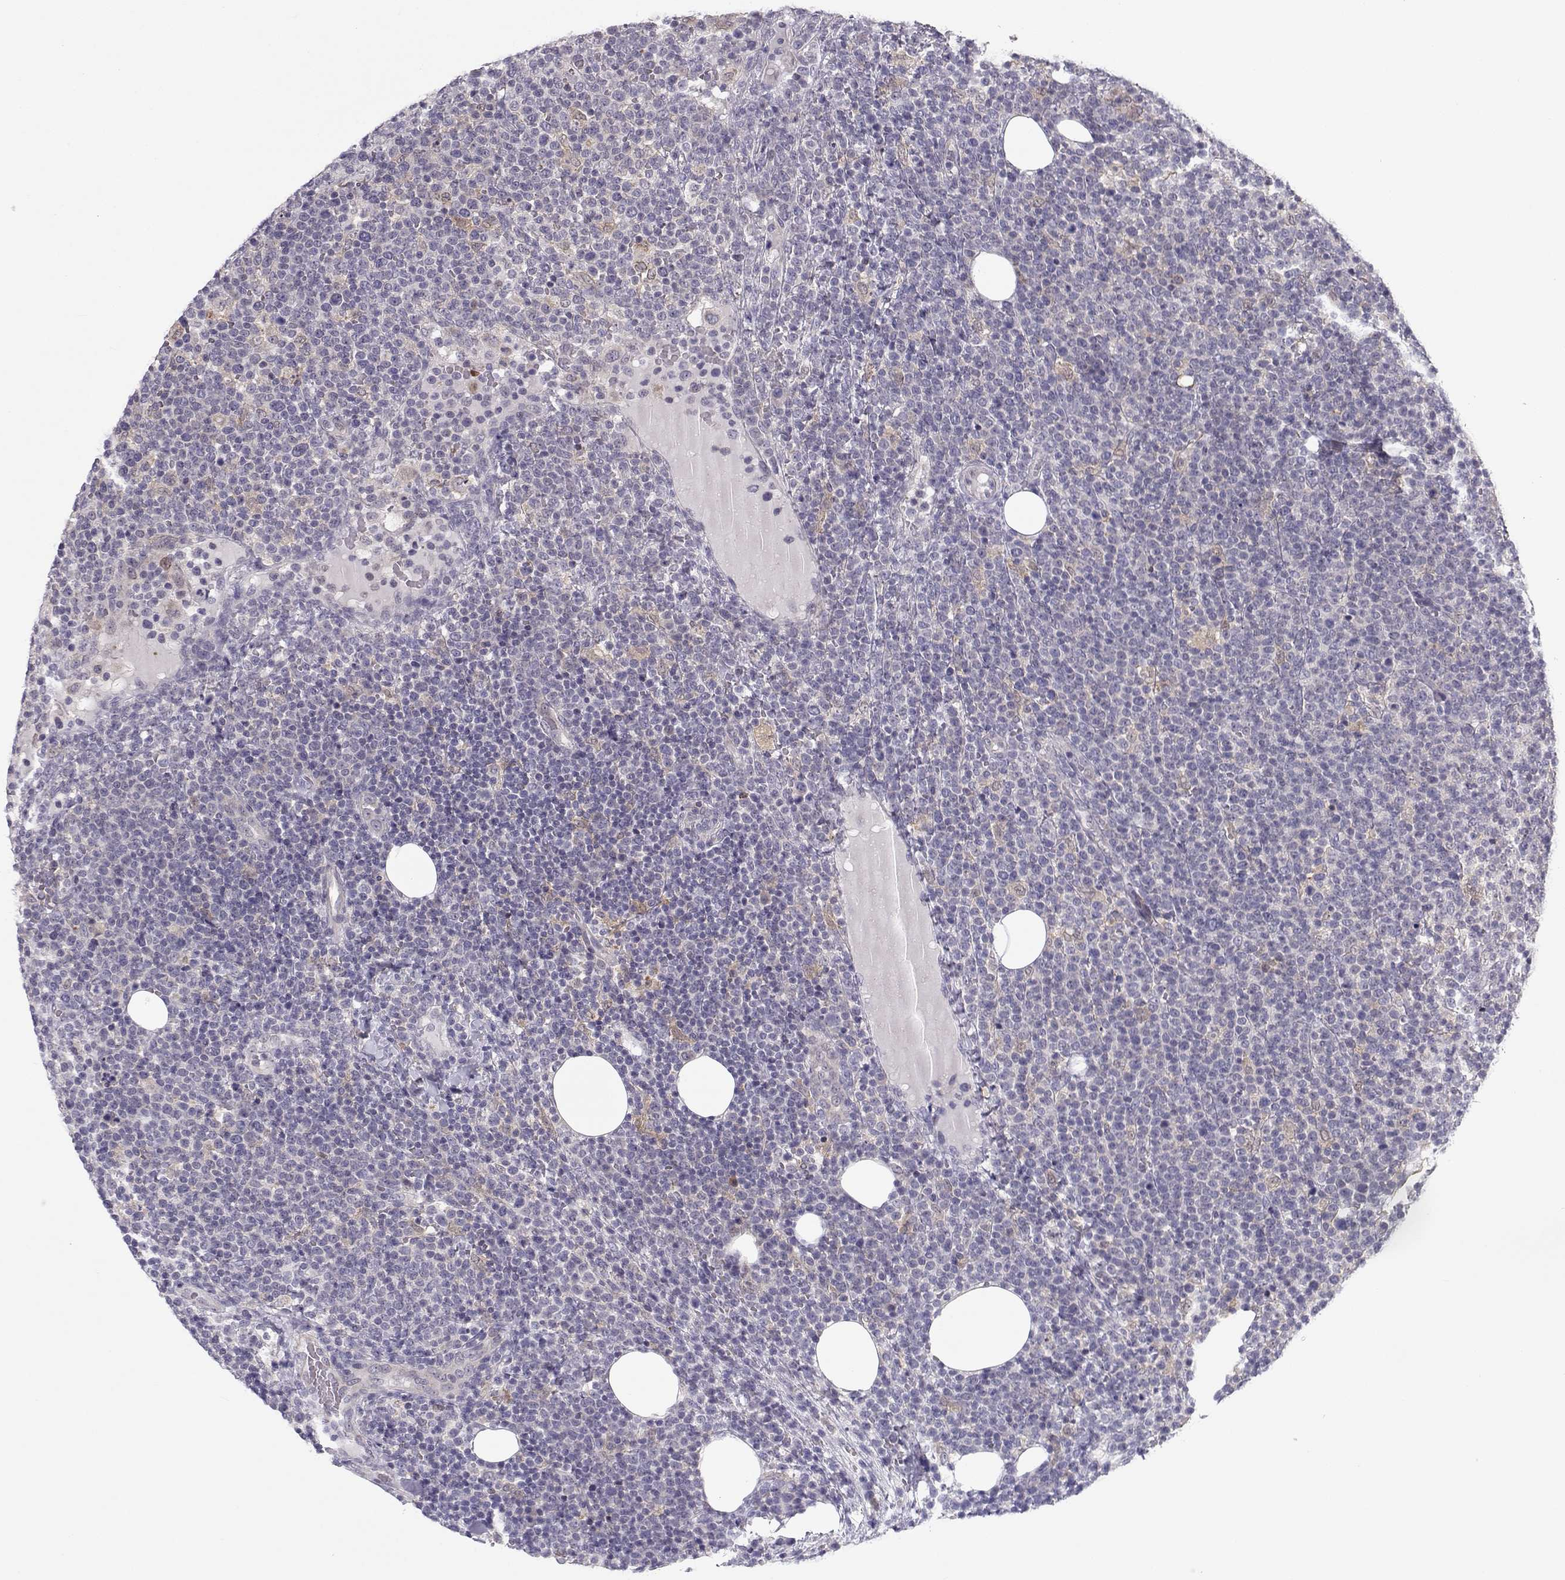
{"staining": {"intensity": "negative", "quantity": "none", "location": "none"}, "tissue": "lymphoma", "cell_type": "Tumor cells", "image_type": "cancer", "snomed": [{"axis": "morphology", "description": "Malignant lymphoma, non-Hodgkin's type, High grade"}, {"axis": "topography", "description": "Lymph node"}], "caption": "The photomicrograph displays no significant expression in tumor cells of lymphoma.", "gene": "NPVF", "patient": {"sex": "male", "age": 61}}